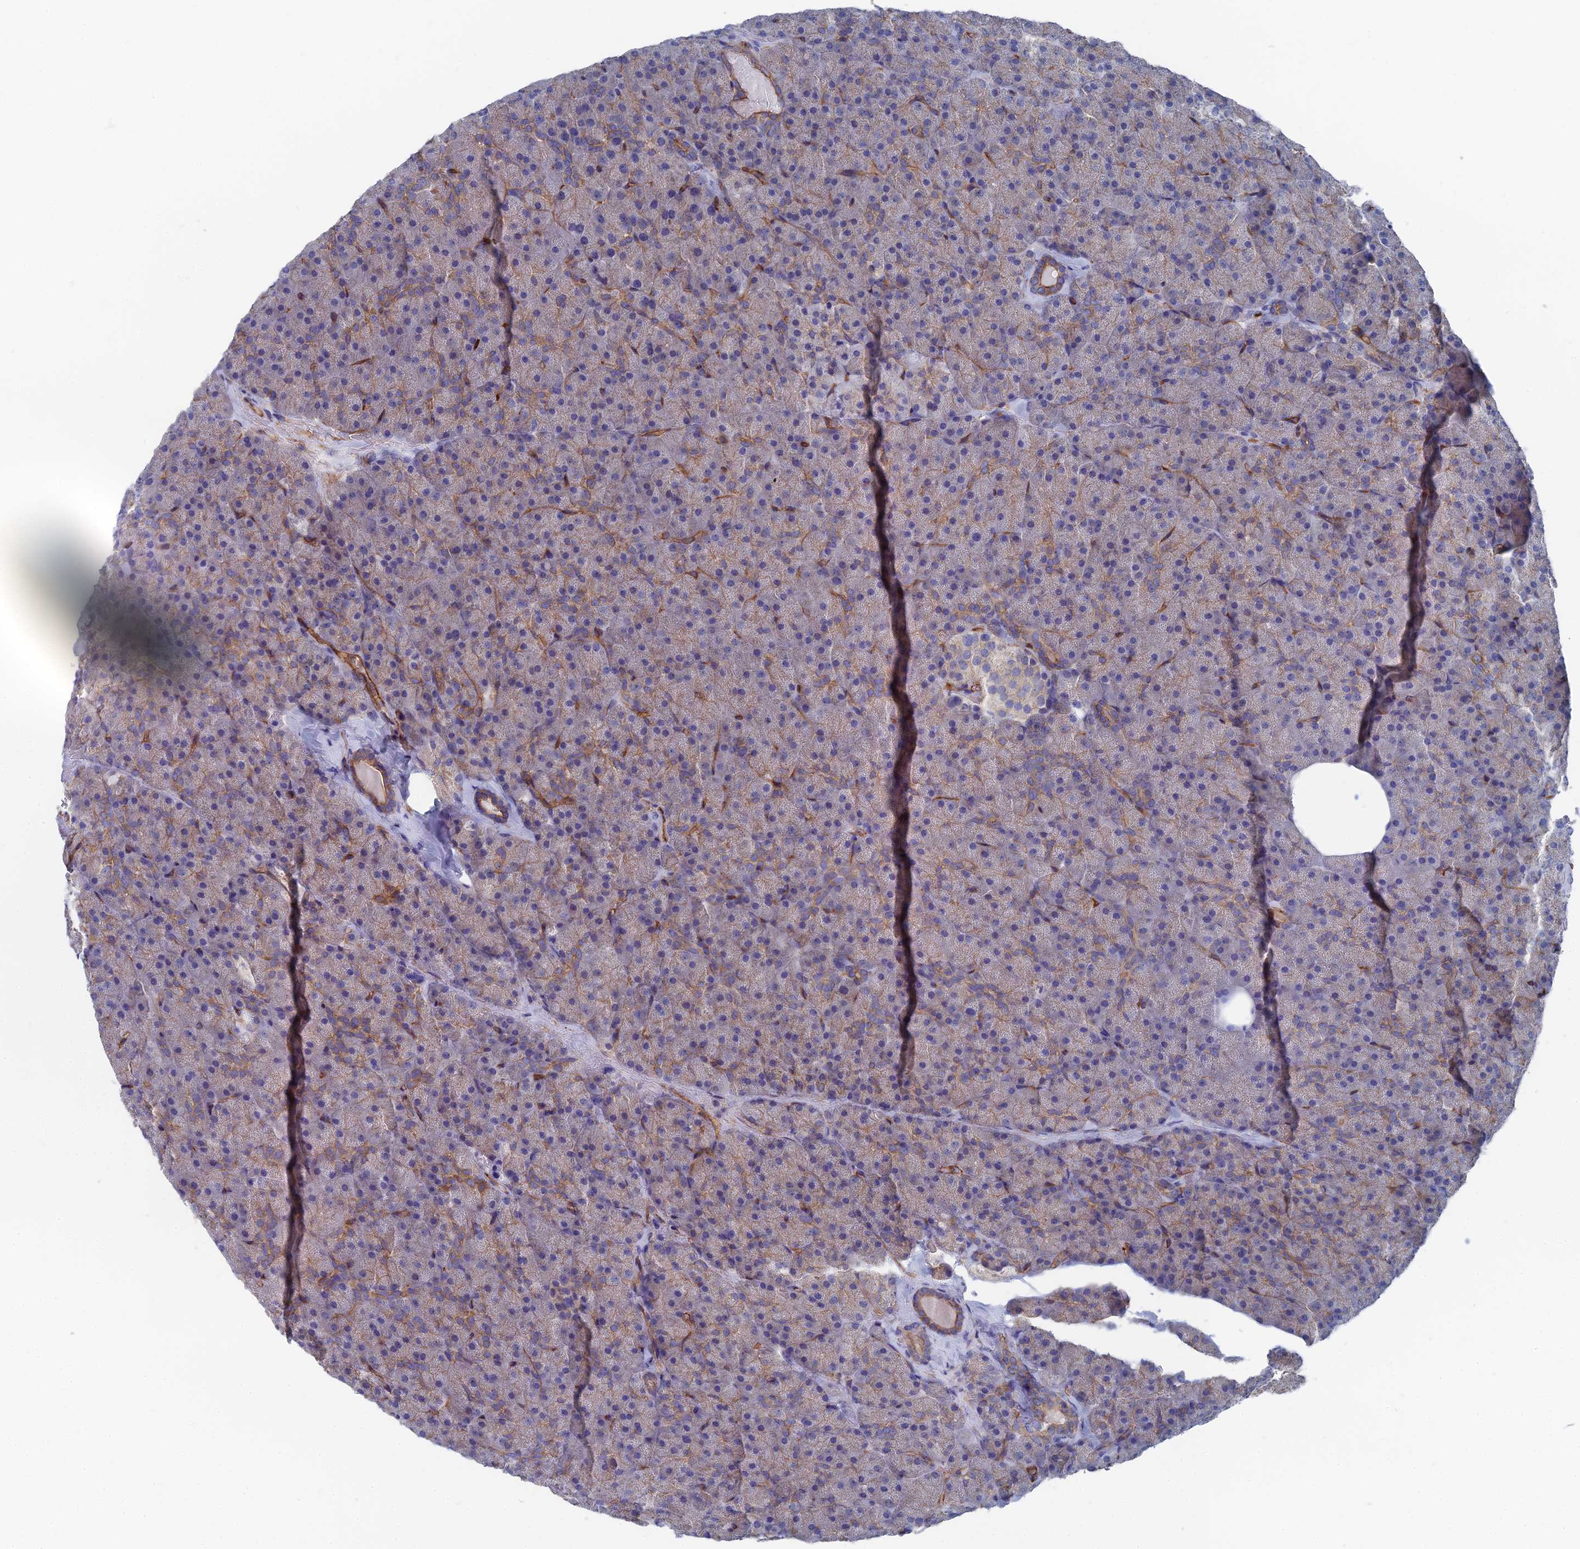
{"staining": {"intensity": "moderate", "quantity": "25%-75%", "location": "cytoplasmic/membranous"}, "tissue": "pancreas", "cell_type": "Exocrine glandular cells", "image_type": "normal", "snomed": [{"axis": "morphology", "description": "Normal tissue, NOS"}, {"axis": "topography", "description": "Pancreas"}], "caption": "High-power microscopy captured an immunohistochemistry photomicrograph of benign pancreas, revealing moderate cytoplasmic/membranous staining in about 25%-75% of exocrine glandular cells.", "gene": "SNX11", "patient": {"sex": "male", "age": 36}}